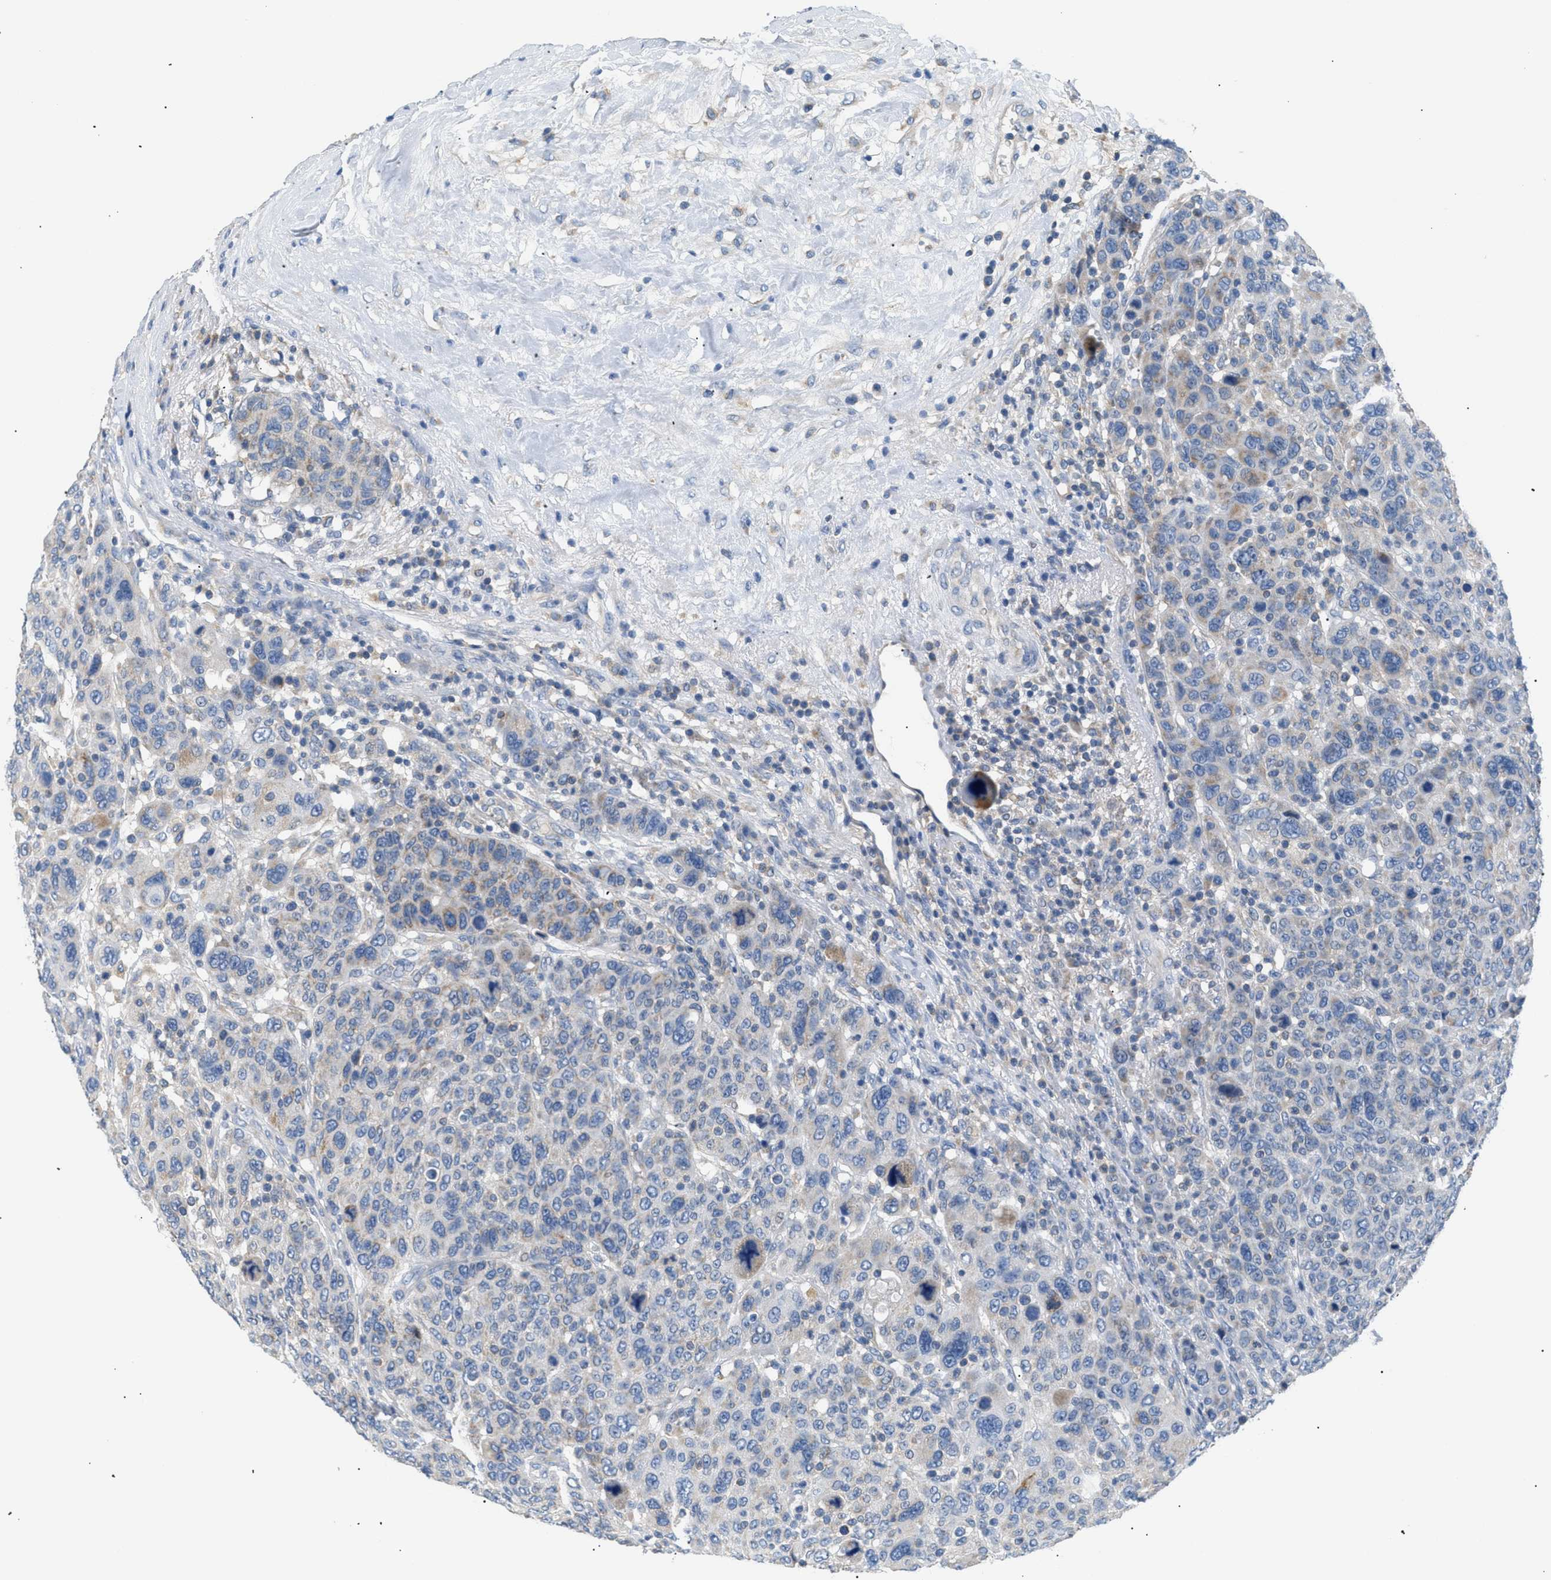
{"staining": {"intensity": "weak", "quantity": "<25%", "location": "cytoplasmic/membranous"}, "tissue": "breast cancer", "cell_type": "Tumor cells", "image_type": "cancer", "snomed": [{"axis": "morphology", "description": "Duct carcinoma"}, {"axis": "topography", "description": "Breast"}], "caption": "A micrograph of breast cancer stained for a protein reveals no brown staining in tumor cells.", "gene": "ILDR1", "patient": {"sex": "female", "age": 37}}